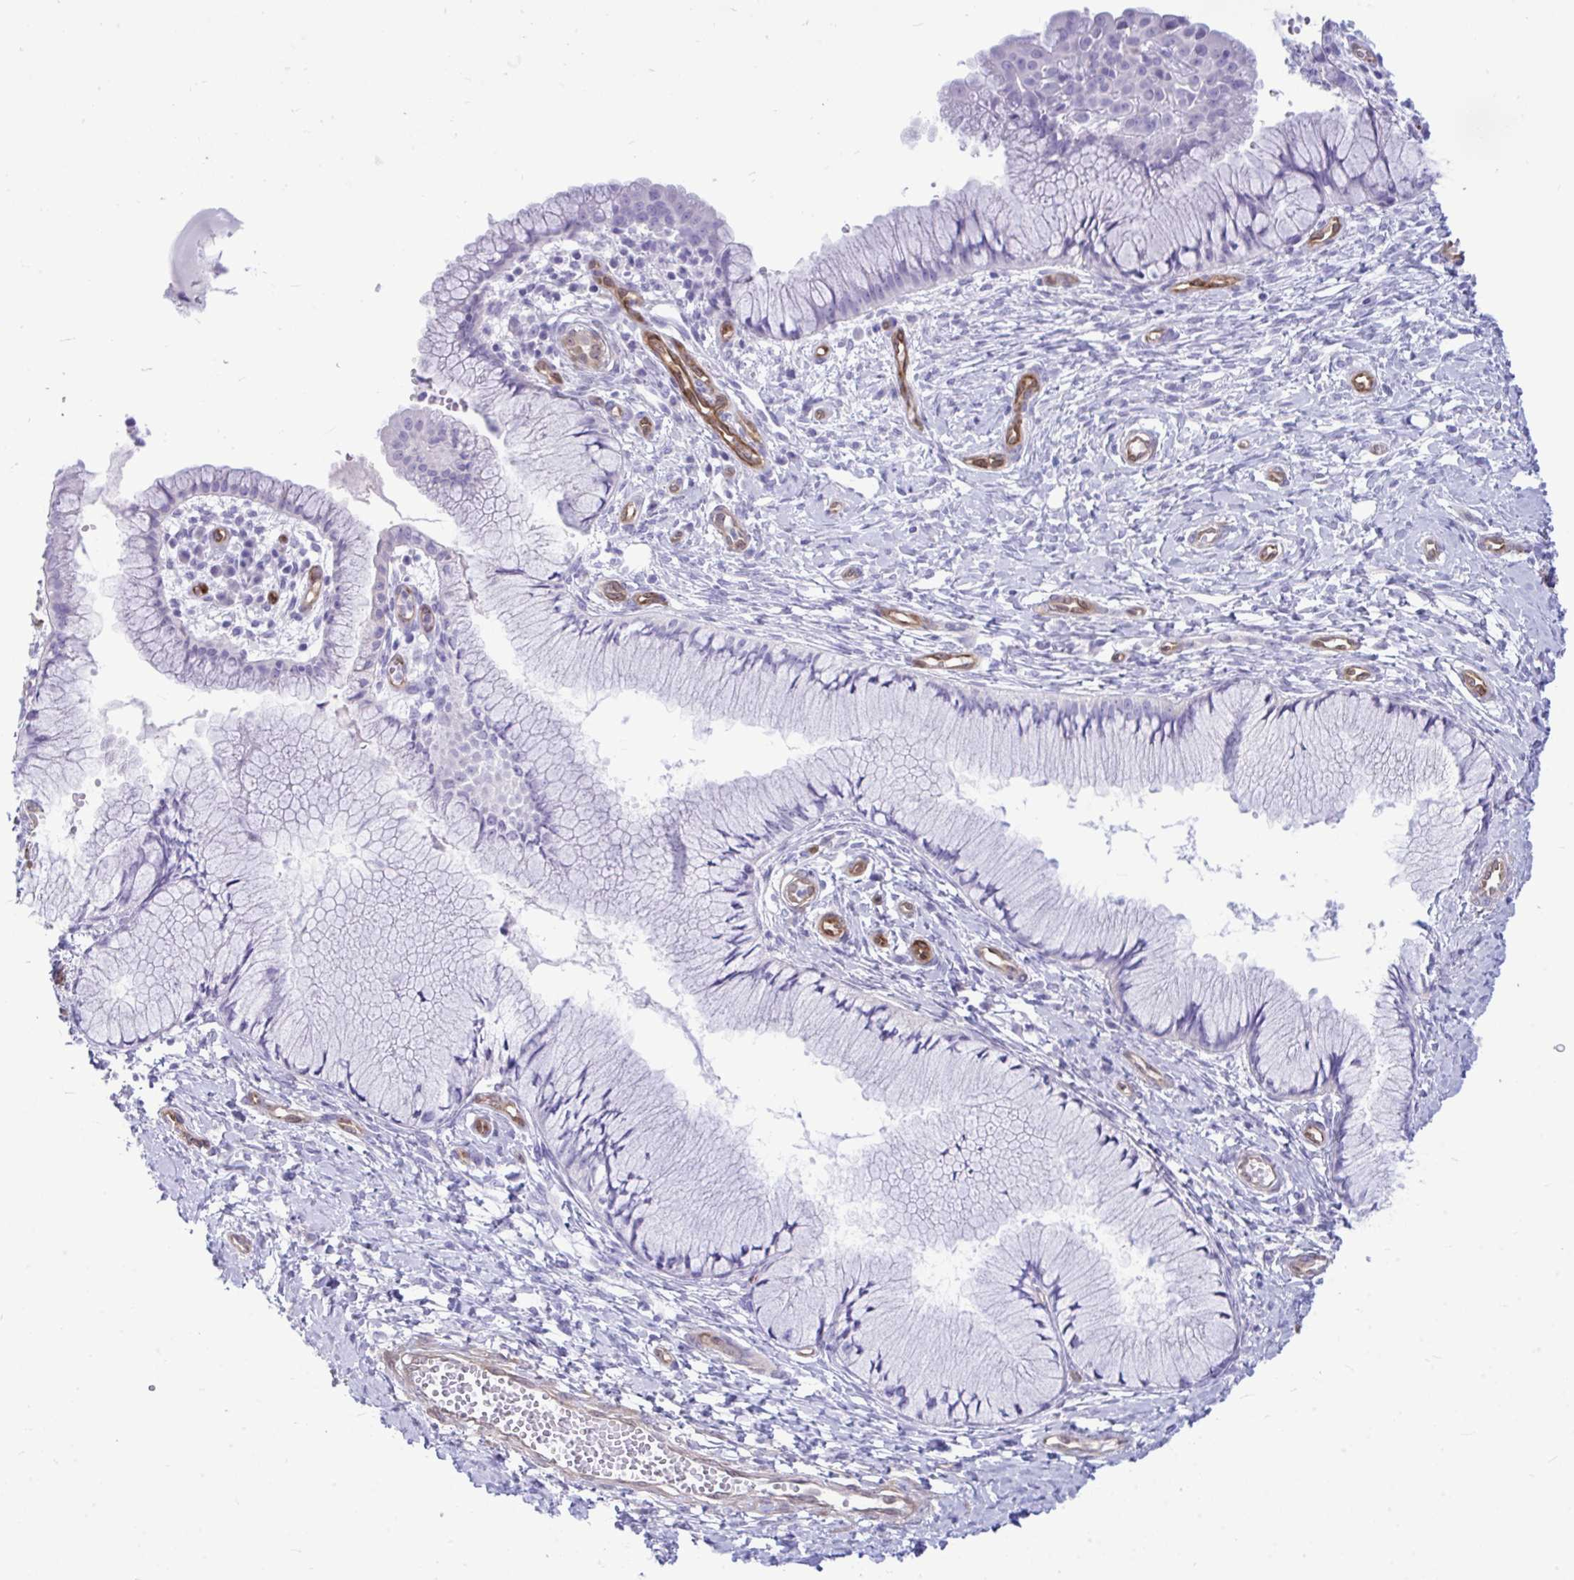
{"staining": {"intensity": "negative", "quantity": "none", "location": "none"}, "tissue": "cervix", "cell_type": "Glandular cells", "image_type": "normal", "snomed": [{"axis": "morphology", "description": "Normal tissue, NOS"}, {"axis": "topography", "description": "Cervix"}], "caption": "This photomicrograph is of benign cervix stained with immunohistochemistry (IHC) to label a protein in brown with the nuclei are counter-stained blue. There is no staining in glandular cells.", "gene": "LIMS2", "patient": {"sex": "female", "age": 37}}